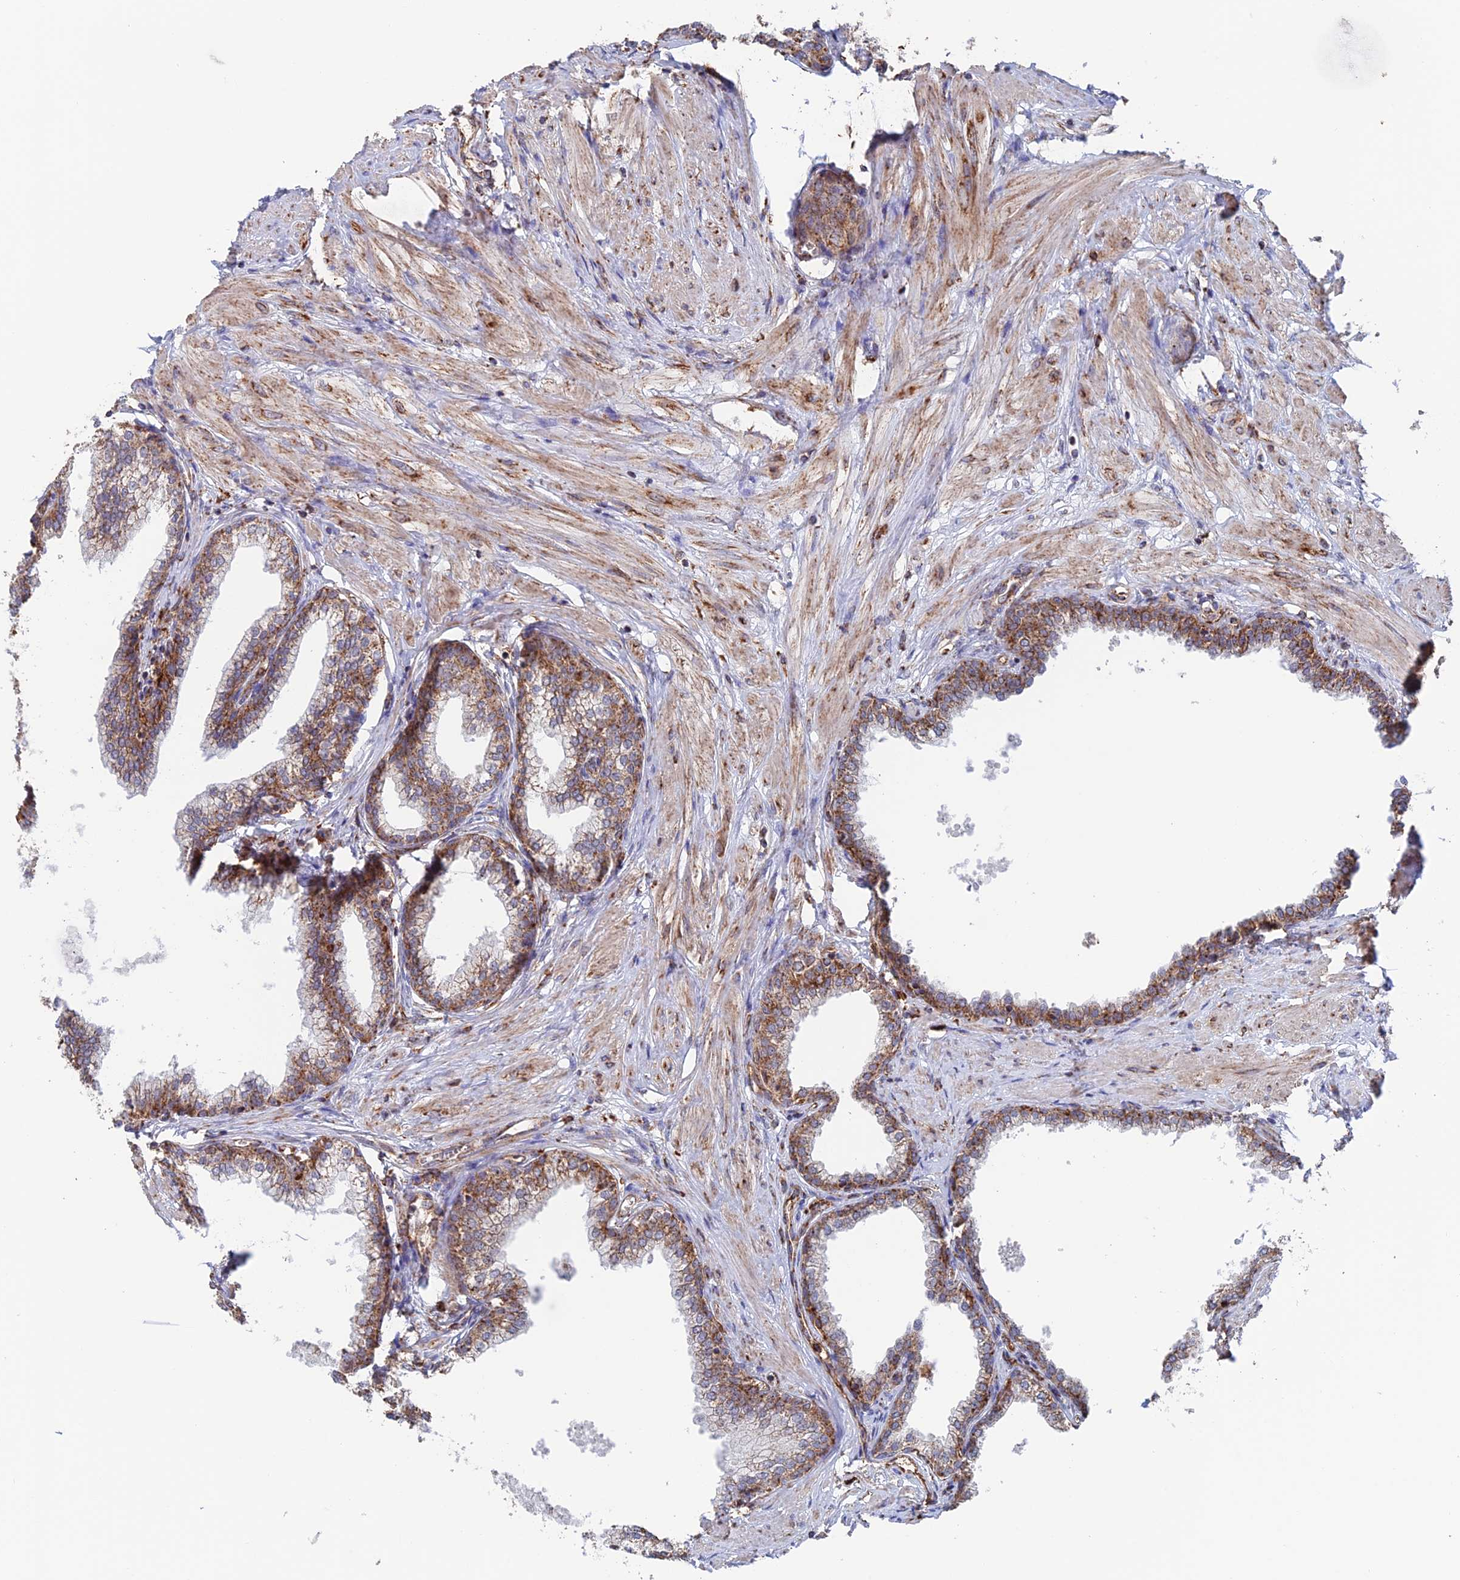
{"staining": {"intensity": "moderate", "quantity": ">75%", "location": "cytoplasmic/membranous"}, "tissue": "prostate", "cell_type": "Glandular cells", "image_type": "normal", "snomed": [{"axis": "morphology", "description": "Normal tissue, NOS"}, {"axis": "morphology", "description": "Urothelial carcinoma, Low grade"}, {"axis": "topography", "description": "Urinary bladder"}, {"axis": "topography", "description": "Prostate"}], "caption": "Brown immunohistochemical staining in normal human prostate reveals moderate cytoplasmic/membranous expression in about >75% of glandular cells. The staining was performed using DAB (3,3'-diaminobenzidine), with brown indicating positive protein expression. Nuclei are stained blue with hematoxylin.", "gene": "DTYMK", "patient": {"sex": "male", "age": 60}}